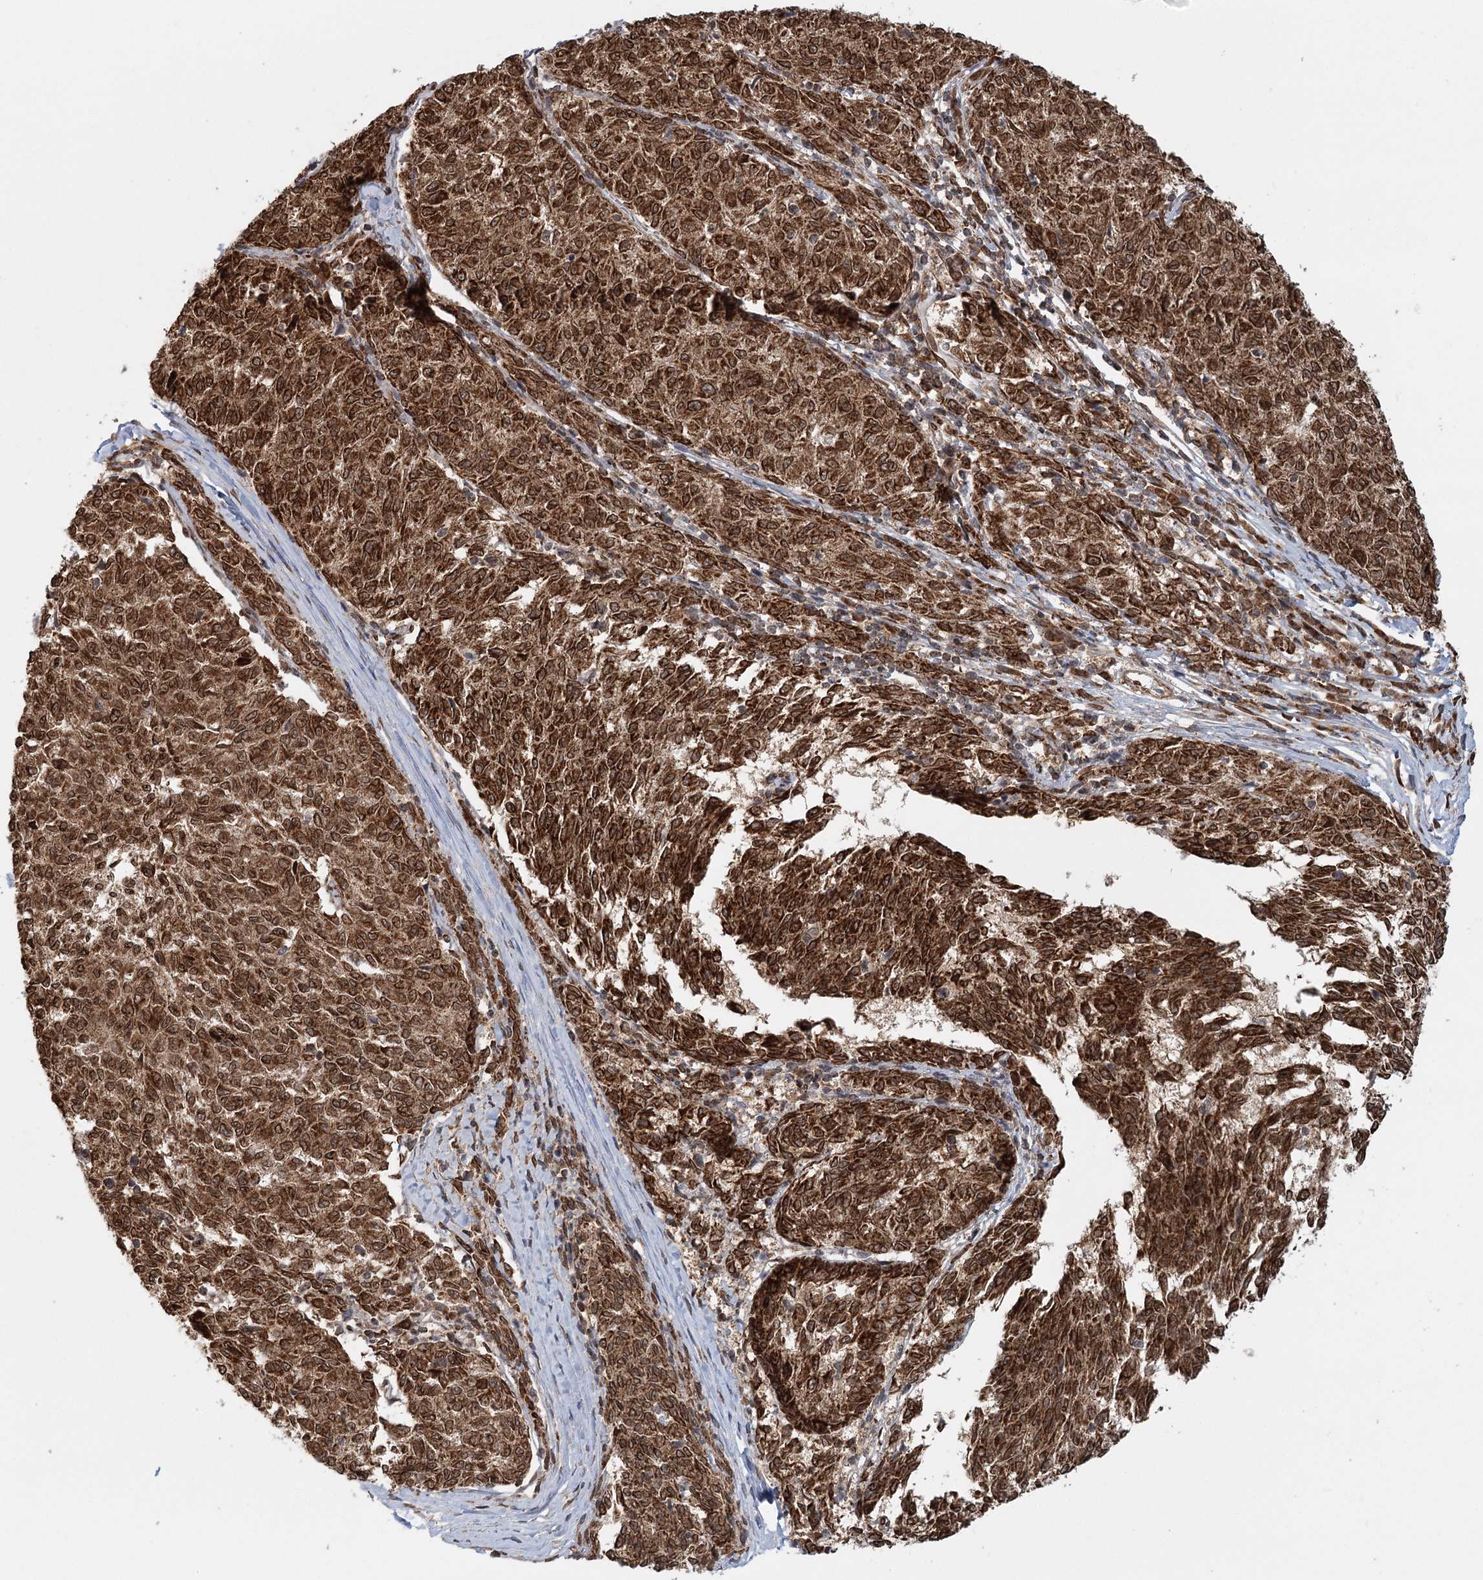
{"staining": {"intensity": "strong", "quantity": ">75%", "location": "cytoplasmic/membranous,nuclear"}, "tissue": "melanoma", "cell_type": "Tumor cells", "image_type": "cancer", "snomed": [{"axis": "morphology", "description": "Malignant melanoma, NOS"}, {"axis": "topography", "description": "Skin"}], "caption": "Protein expression analysis of human malignant melanoma reveals strong cytoplasmic/membranous and nuclear positivity in about >75% of tumor cells.", "gene": "BCKDHA", "patient": {"sex": "female", "age": 72}}